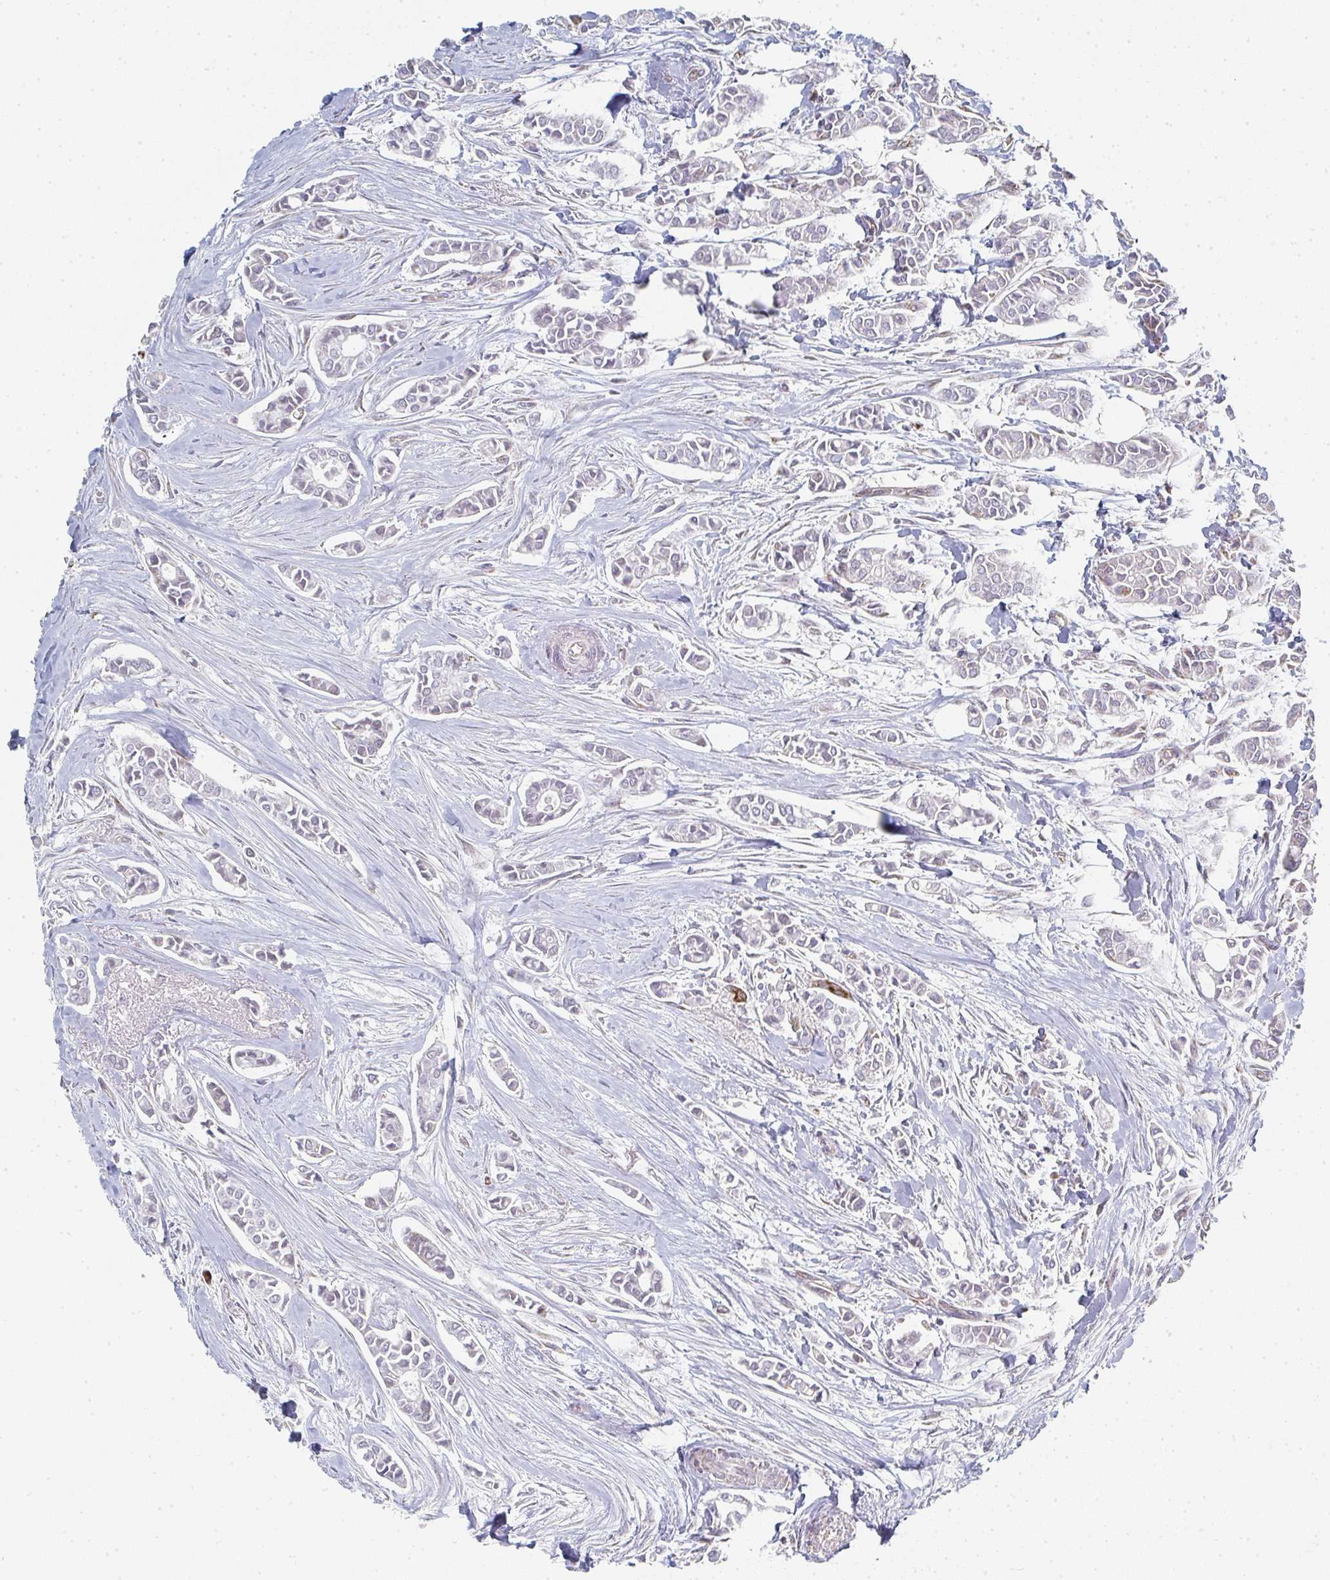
{"staining": {"intensity": "negative", "quantity": "none", "location": "none"}, "tissue": "breast cancer", "cell_type": "Tumor cells", "image_type": "cancer", "snomed": [{"axis": "morphology", "description": "Duct carcinoma"}, {"axis": "topography", "description": "Breast"}], "caption": "DAB (3,3'-diaminobenzidine) immunohistochemical staining of breast cancer (intraductal carcinoma) exhibits no significant expression in tumor cells.", "gene": "ZNF526", "patient": {"sex": "female", "age": 84}}